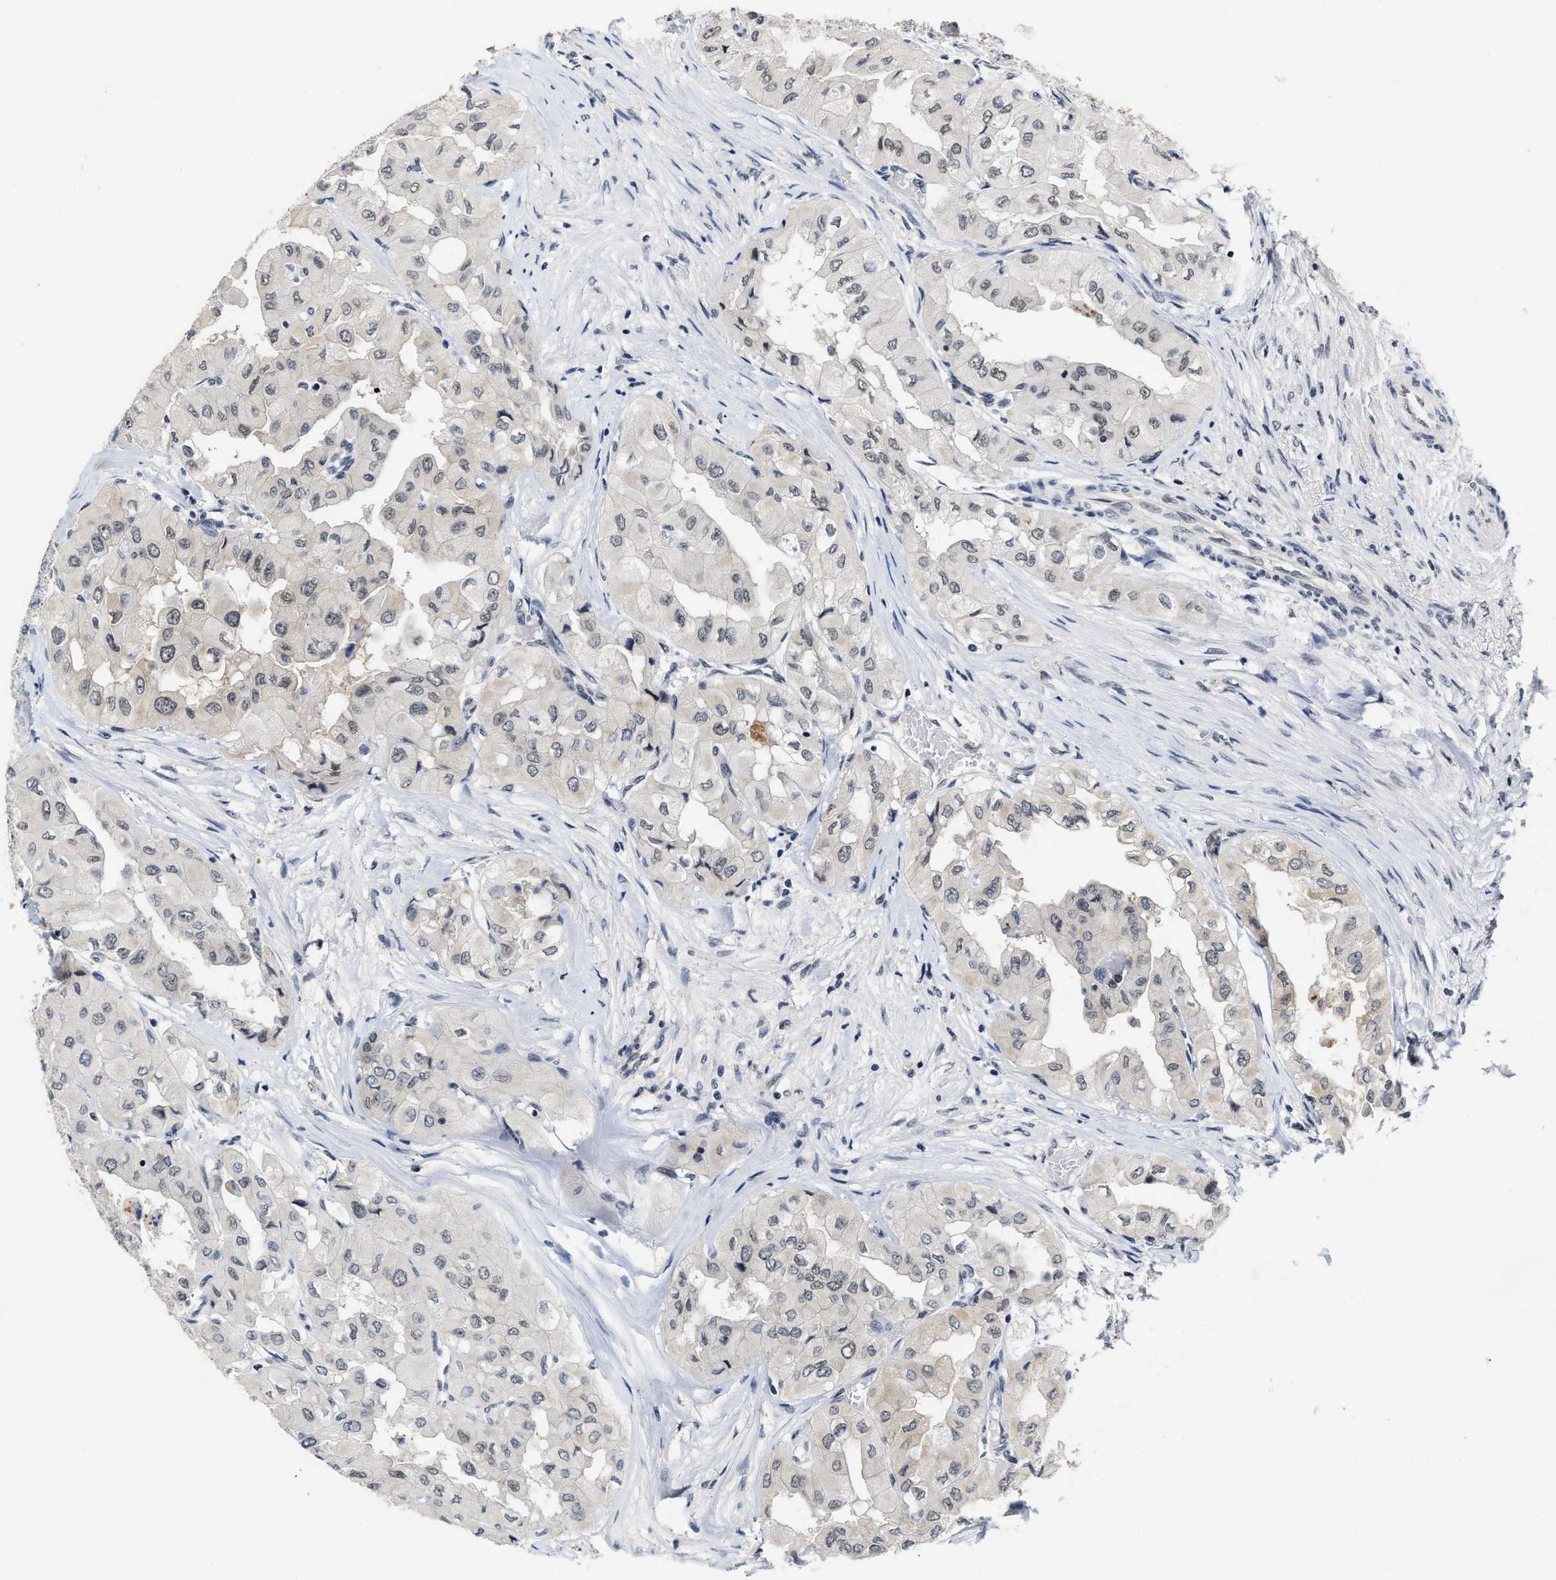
{"staining": {"intensity": "negative", "quantity": "none", "location": "none"}, "tissue": "thyroid cancer", "cell_type": "Tumor cells", "image_type": "cancer", "snomed": [{"axis": "morphology", "description": "Papillary adenocarcinoma, NOS"}, {"axis": "topography", "description": "Thyroid gland"}], "caption": "High power microscopy histopathology image of an IHC photomicrograph of papillary adenocarcinoma (thyroid), revealing no significant positivity in tumor cells.", "gene": "INIP", "patient": {"sex": "female", "age": 59}}